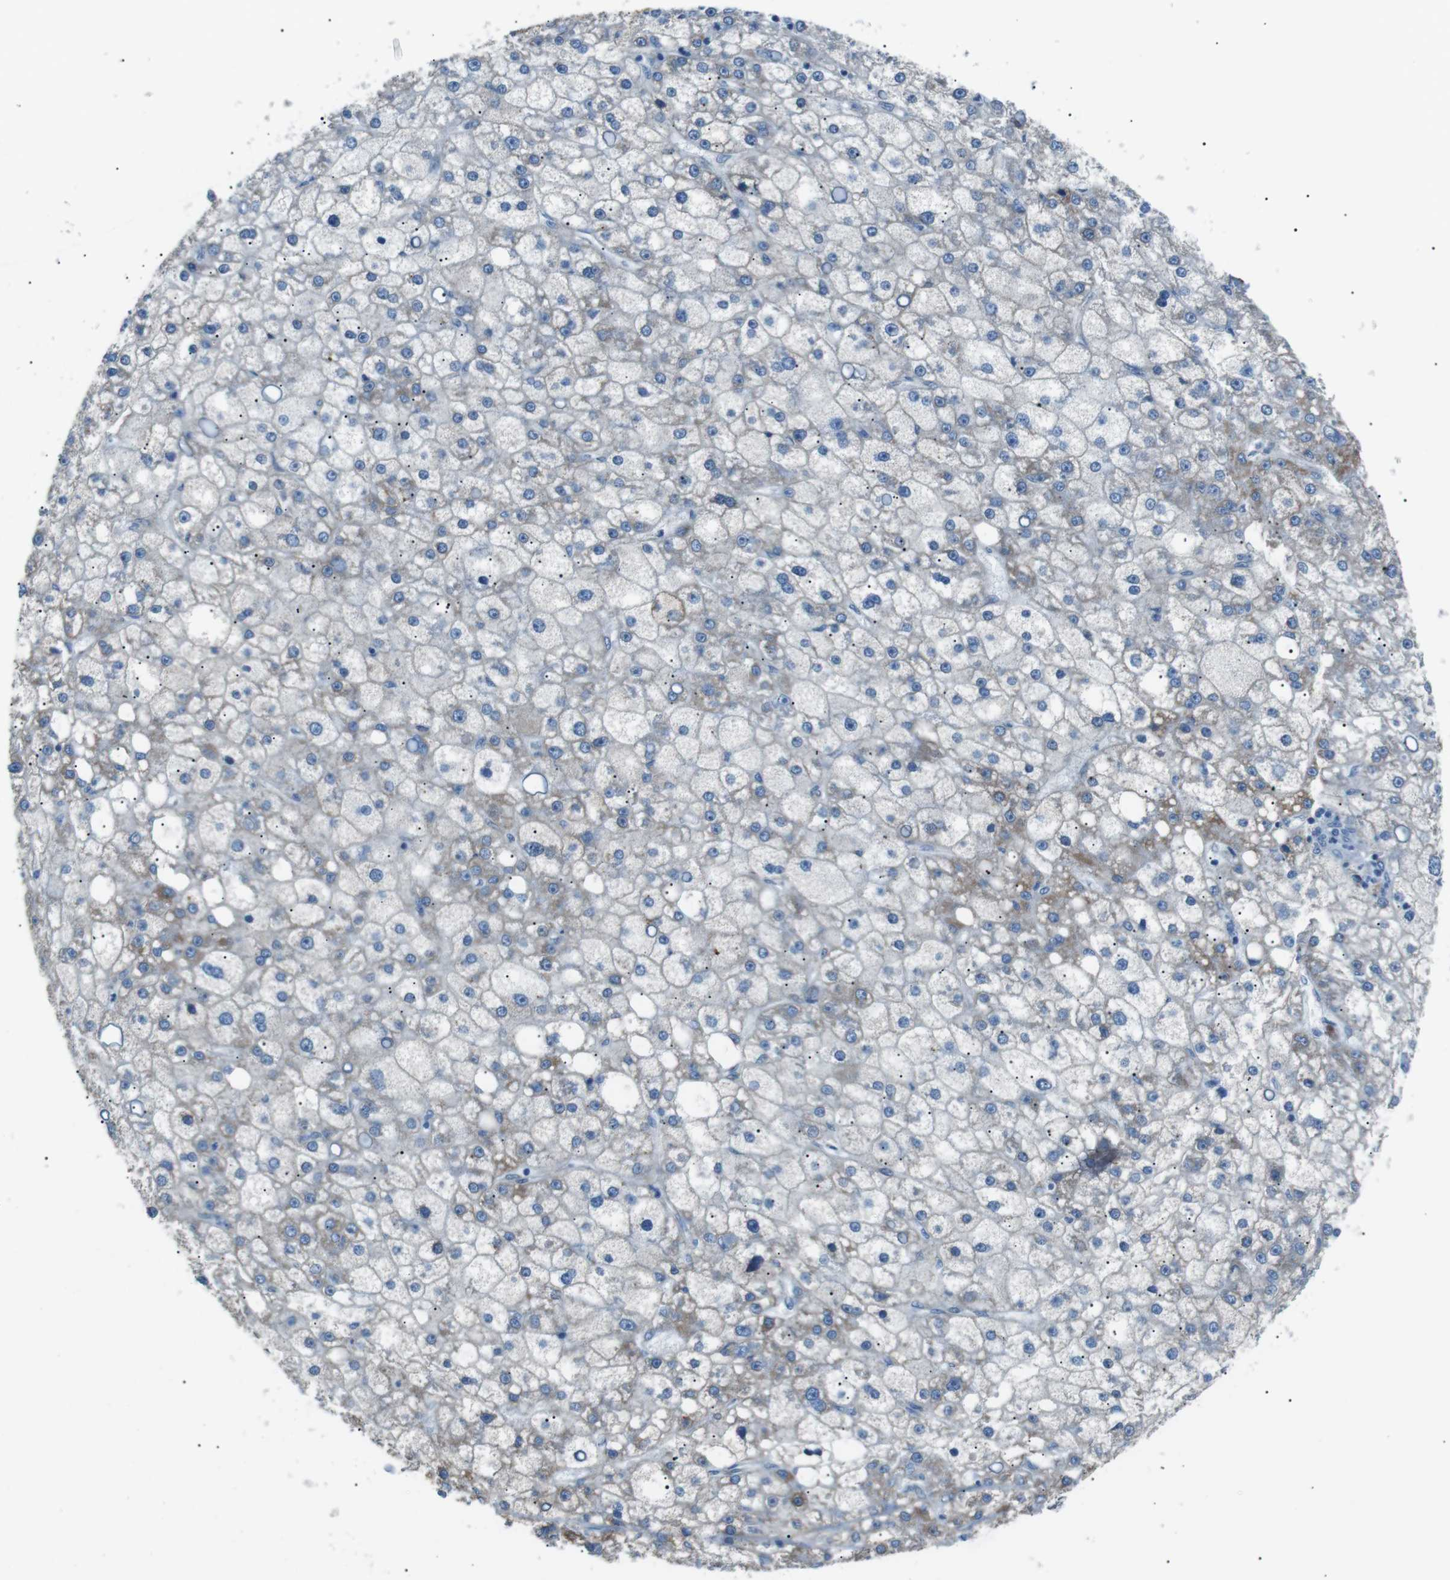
{"staining": {"intensity": "weak", "quantity": ">75%", "location": "cytoplasmic/membranous"}, "tissue": "liver cancer", "cell_type": "Tumor cells", "image_type": "cancer", "snomed": [{"axis": "morphology", "description": "Carcinoma, Hepatocellular, NOS"}, {"axis": "topography", "description": "Liver"}], "caption": "Human liver cancer stained with a protein marker demonstrates weak staining in tumor cells.", "gene": "MTARC2", "patient": {"sex": "male", "age": 67}}